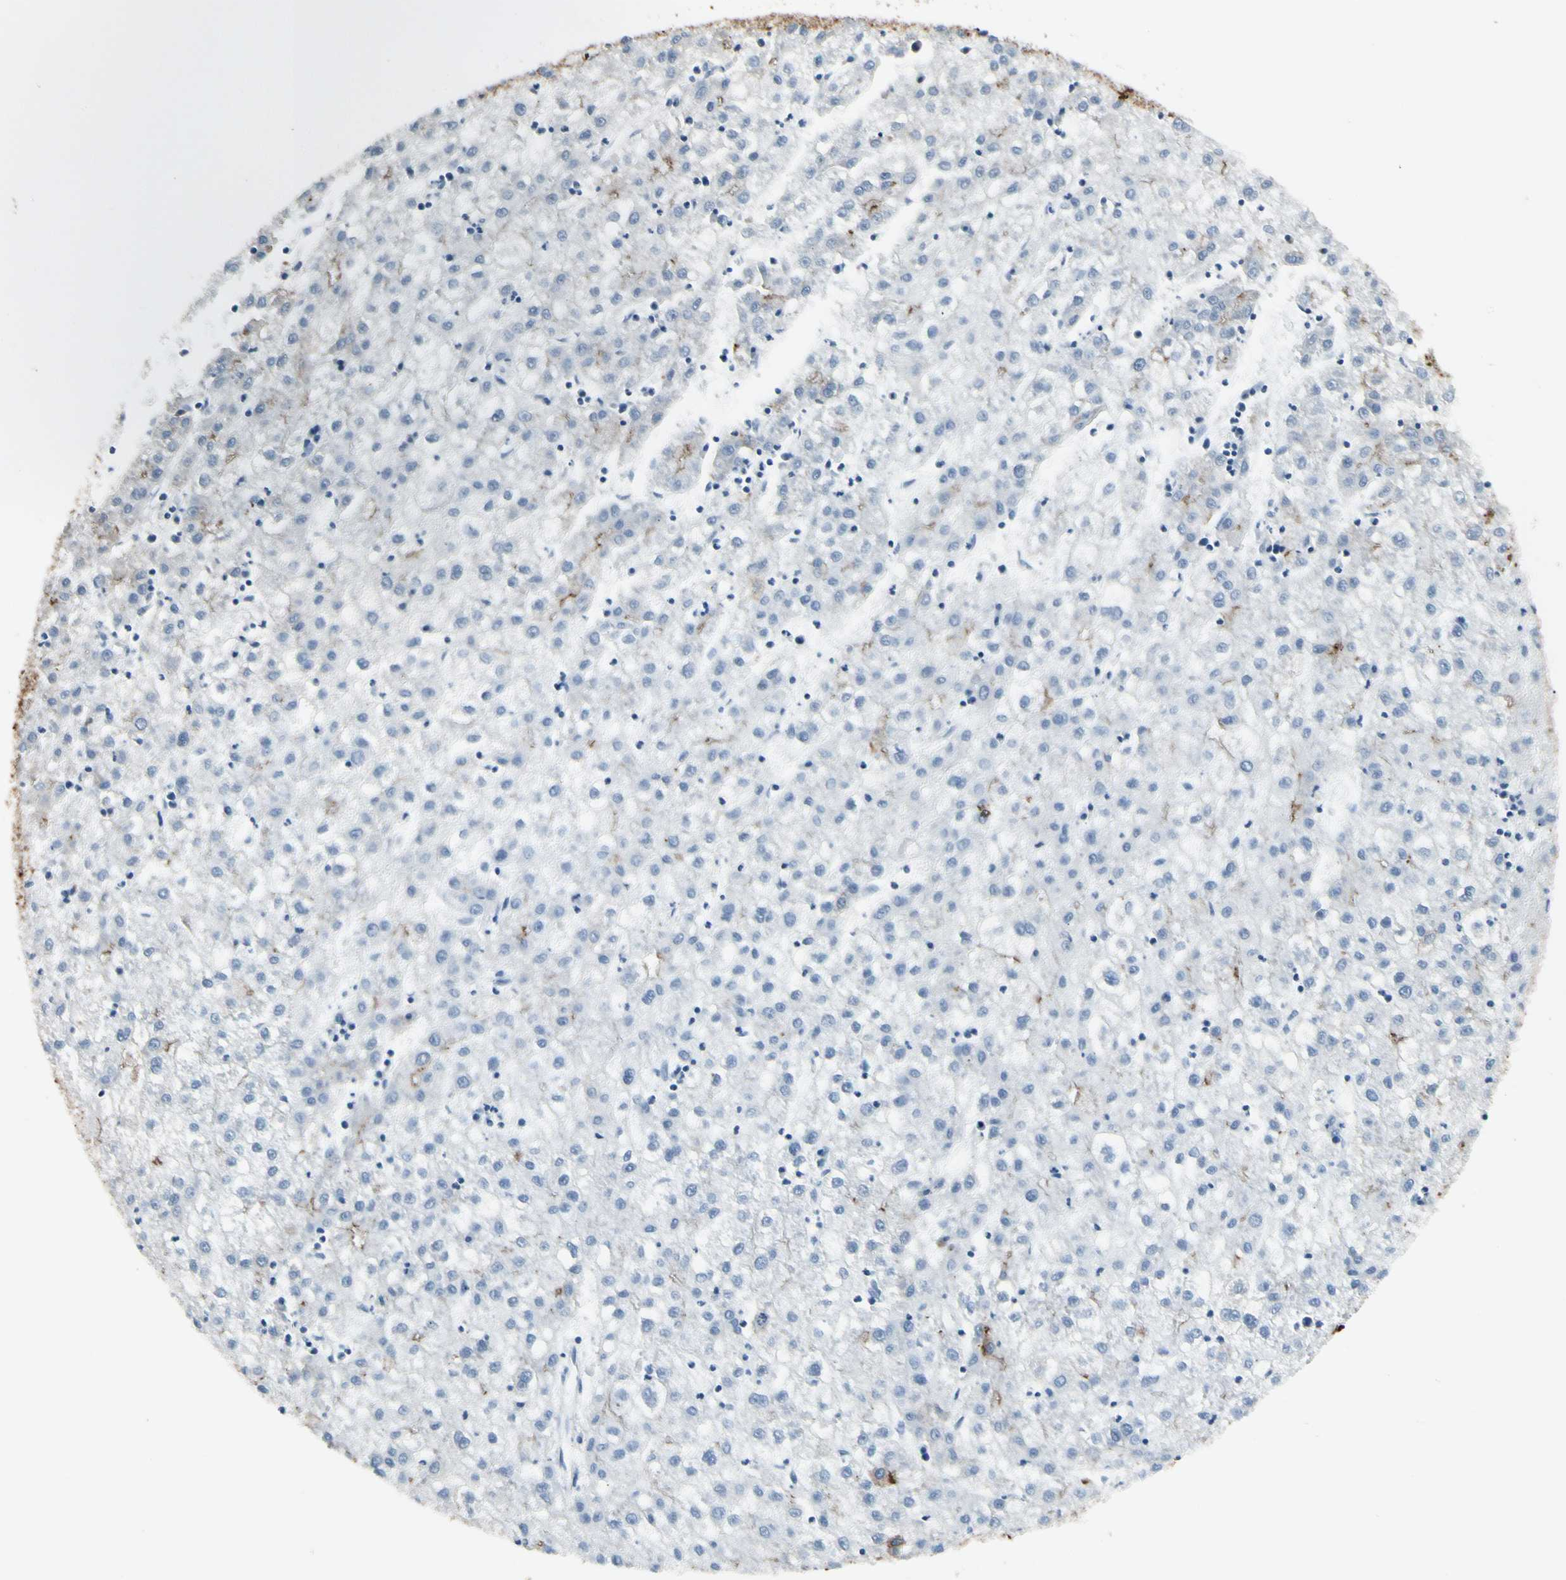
{"staining": {"intensity": "negative", "quantity": "none", "location": "none"}, "tissue": "liver cancer", "cell_type": "Tumor cells", "image_type": "cancer", "snomed": [{"axis": "morphology", "description": "Carcinoma, Hepatocellular, NOS"}, {"axis": "topography", "description": "Liver"}], "caption": "A micrograph of hepatocellular carcinoma (liver) stained for a protein demonstrates no brown staining in tumor cells.", "gene": "PIGR", "patient": {"sex": "male", "age": 72}}